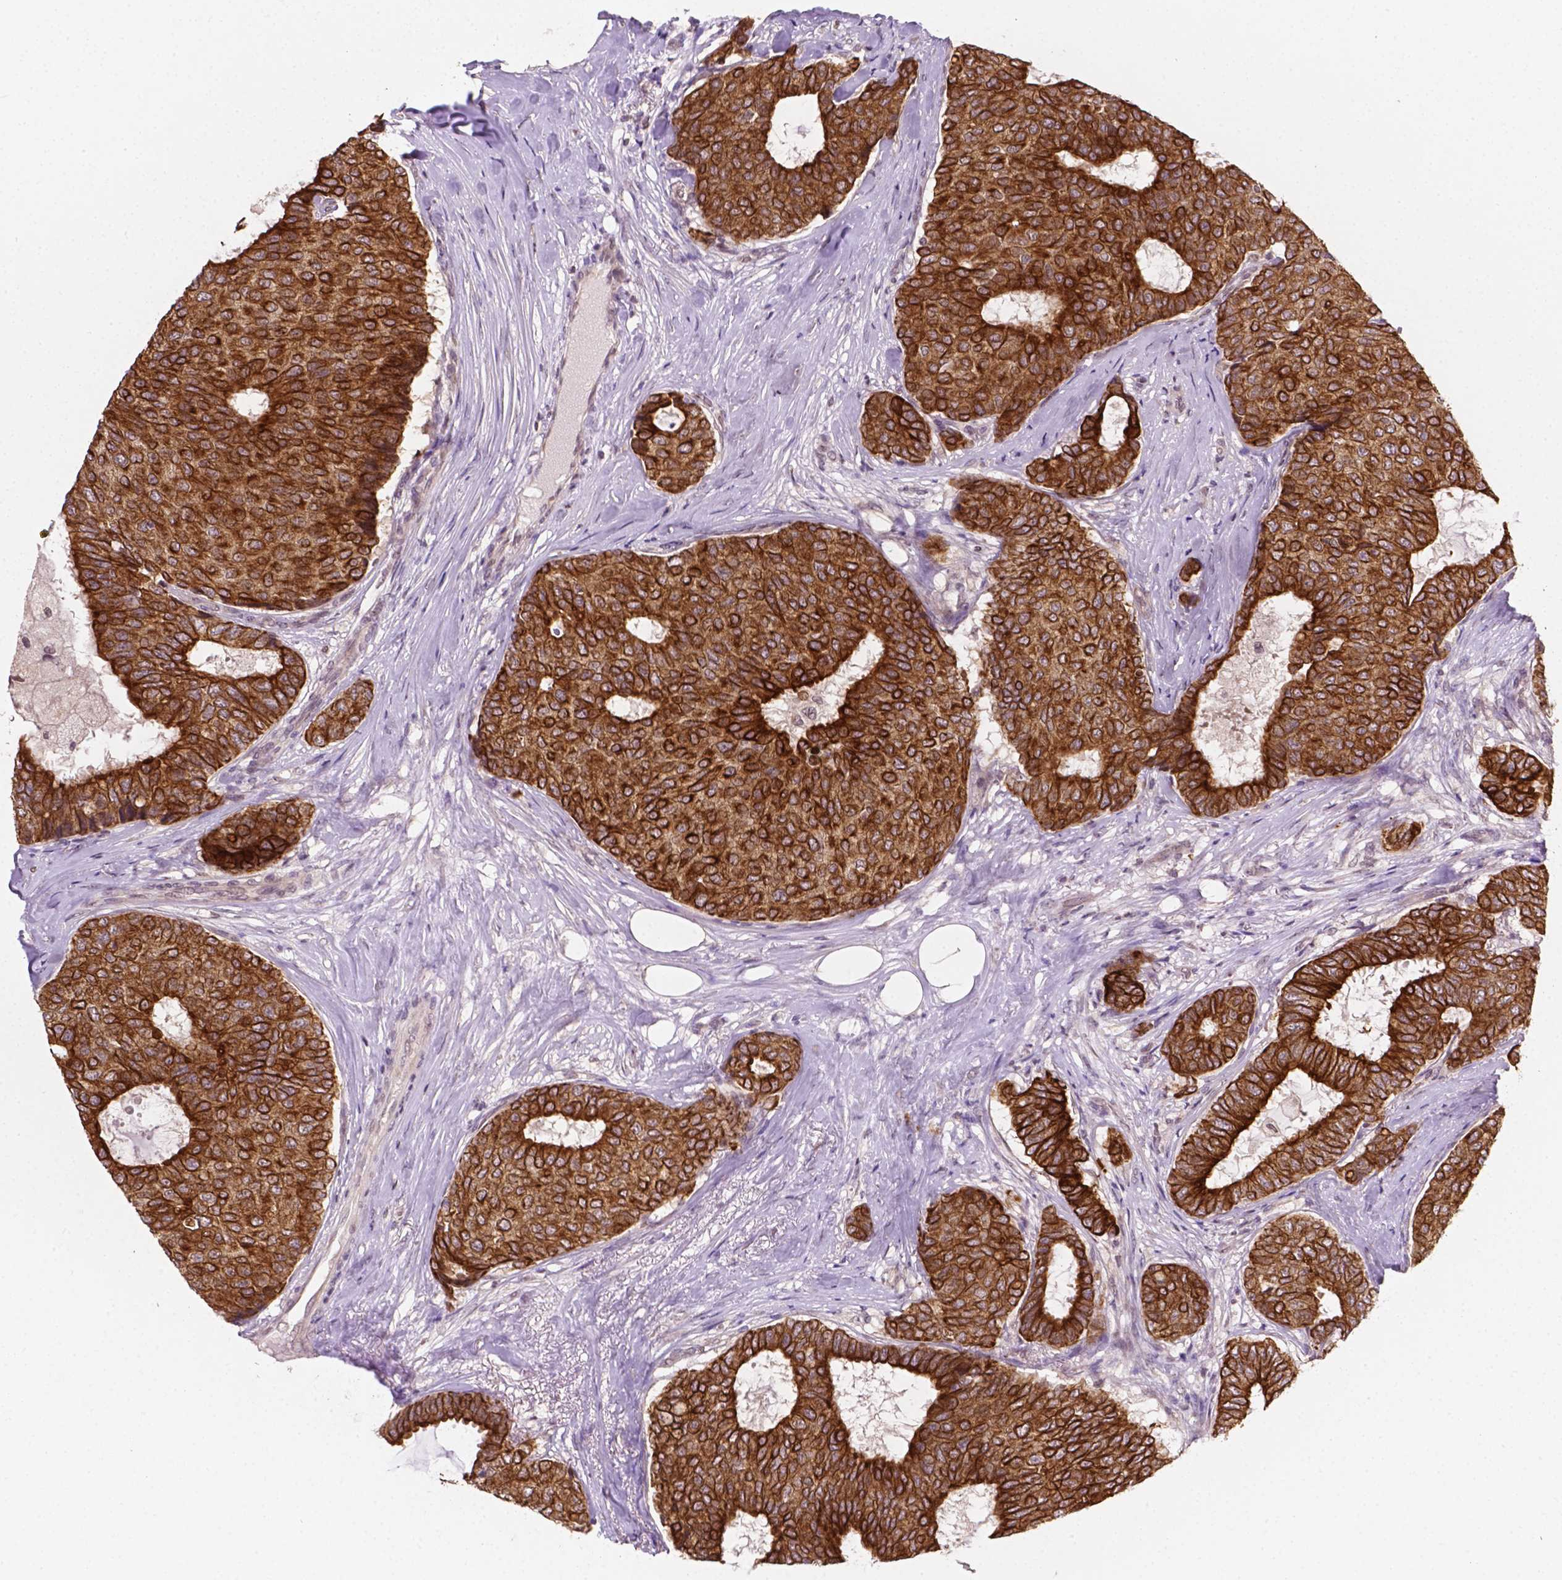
{"staining": {"intensity": "strong", "quantity": ">75%", "location": "cytoplasmic/membranous"}, "tissue": "breast cancer", "cell_type": "Tumor cells", "image_type": "cancer", "snomed": [{"axis": "morphology", "description": "Duct carcinoma"}, {"axis": "topography", "description": "Breast"}], "caption": "Strong cytoplasmic/membranous positivity for a protein is seen in about >75% of tumor cells of intraductal carcinoma (breast) using IHC.", "gene": "SHLD3", "patient": {"sex": "female", "age": 75}}